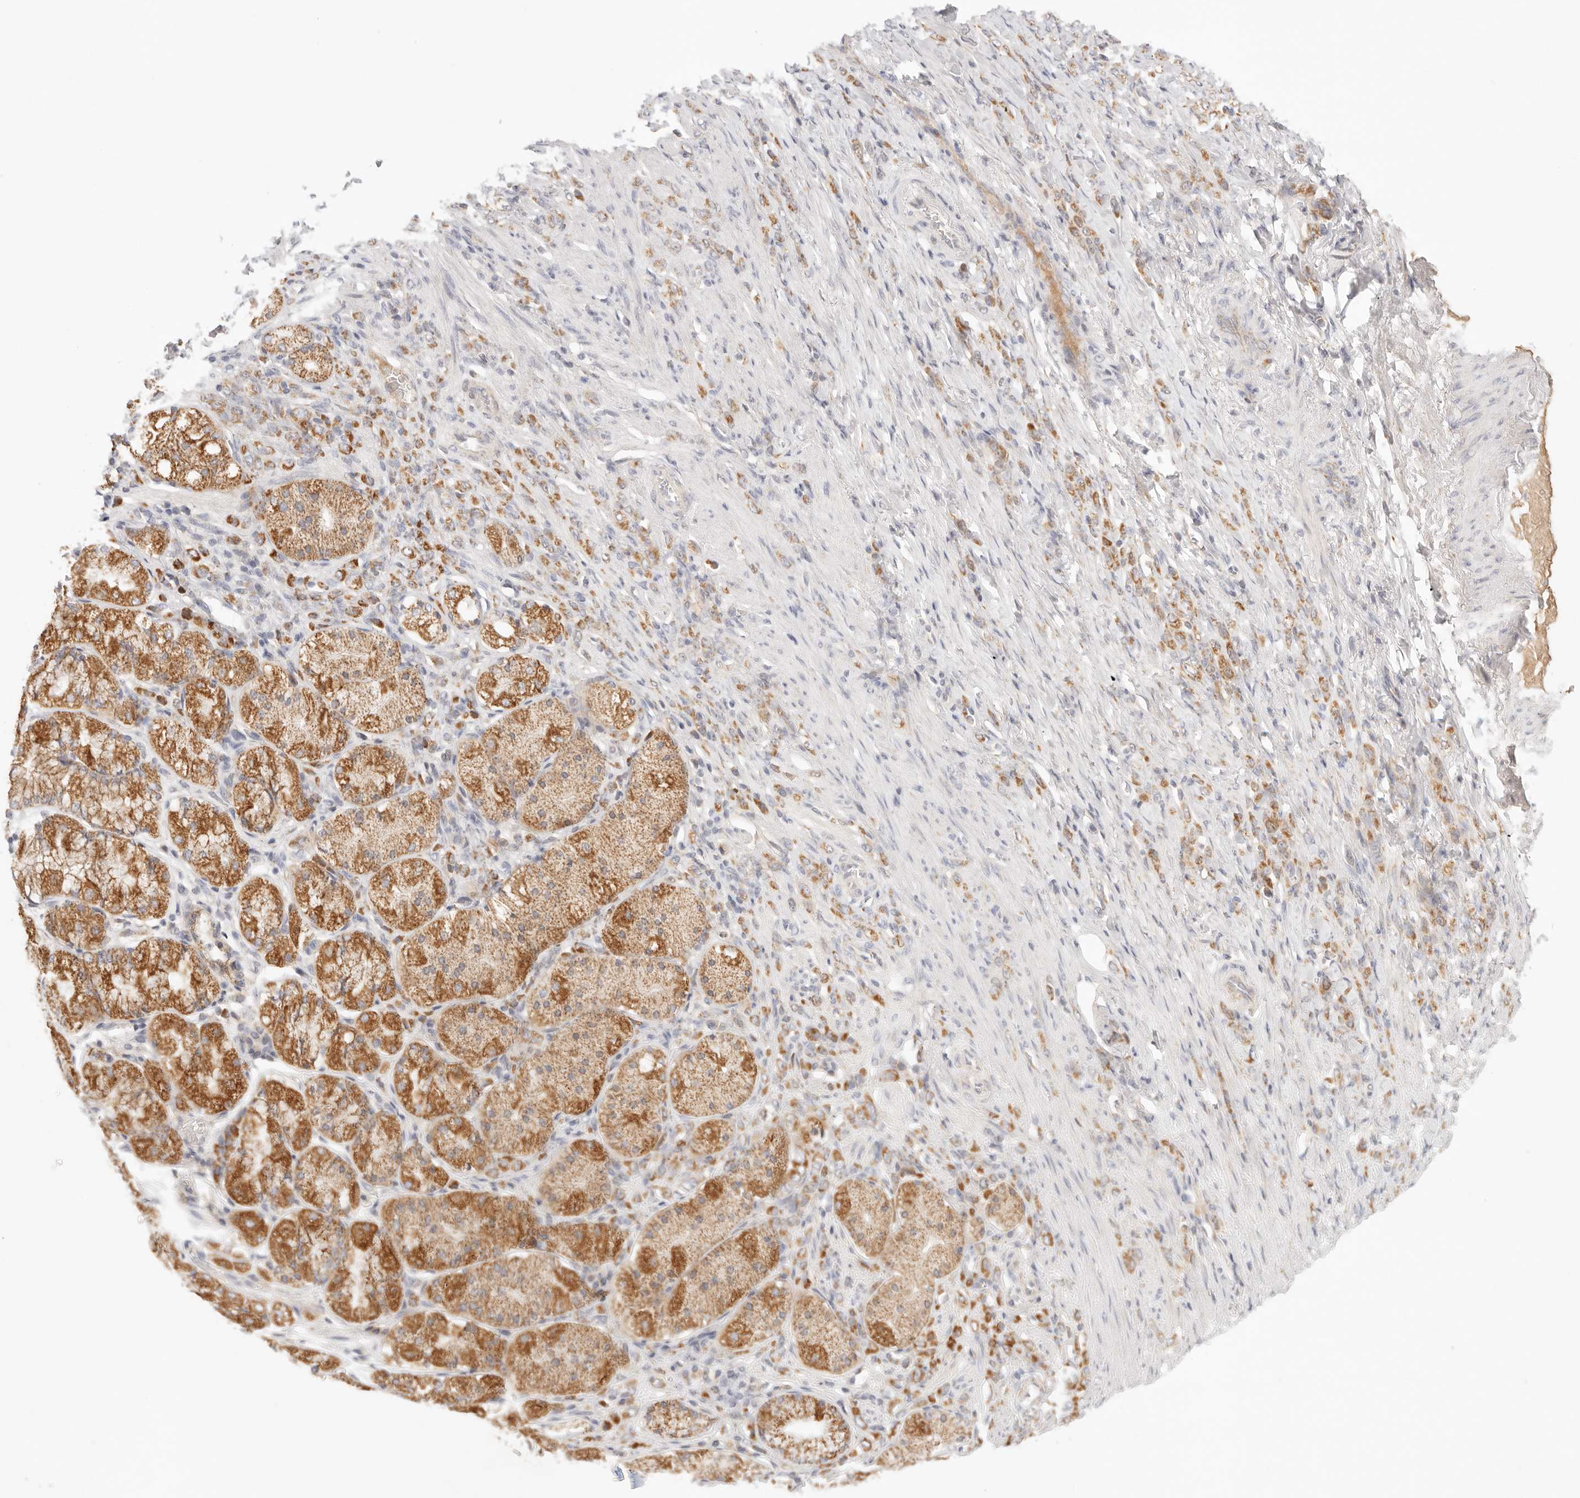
{"staining": {"intensity": "moderate", "quantity": ">75%", "location": "cytoplasmic/membranous"}, "tissue": "stomach cancer", "cell_type": "Tumor cells", "image_type": "cancer", "snomed": [{"axis": "morphology", "description": "Normal tissue, NOS"}, {"axis": "morphology", "description": "Adenocarcinoma, NOS"}, {"axis": "topography", "description": "Stomach"}], "caption": "This is an image of immunohistochemistry staining of stomach adenocarcinoma, which shows moderate positivity in the cytoplasmic/membranous of tumor cells.", "gene": "COA6", "patient": {"sex": "male", "age": 82}}